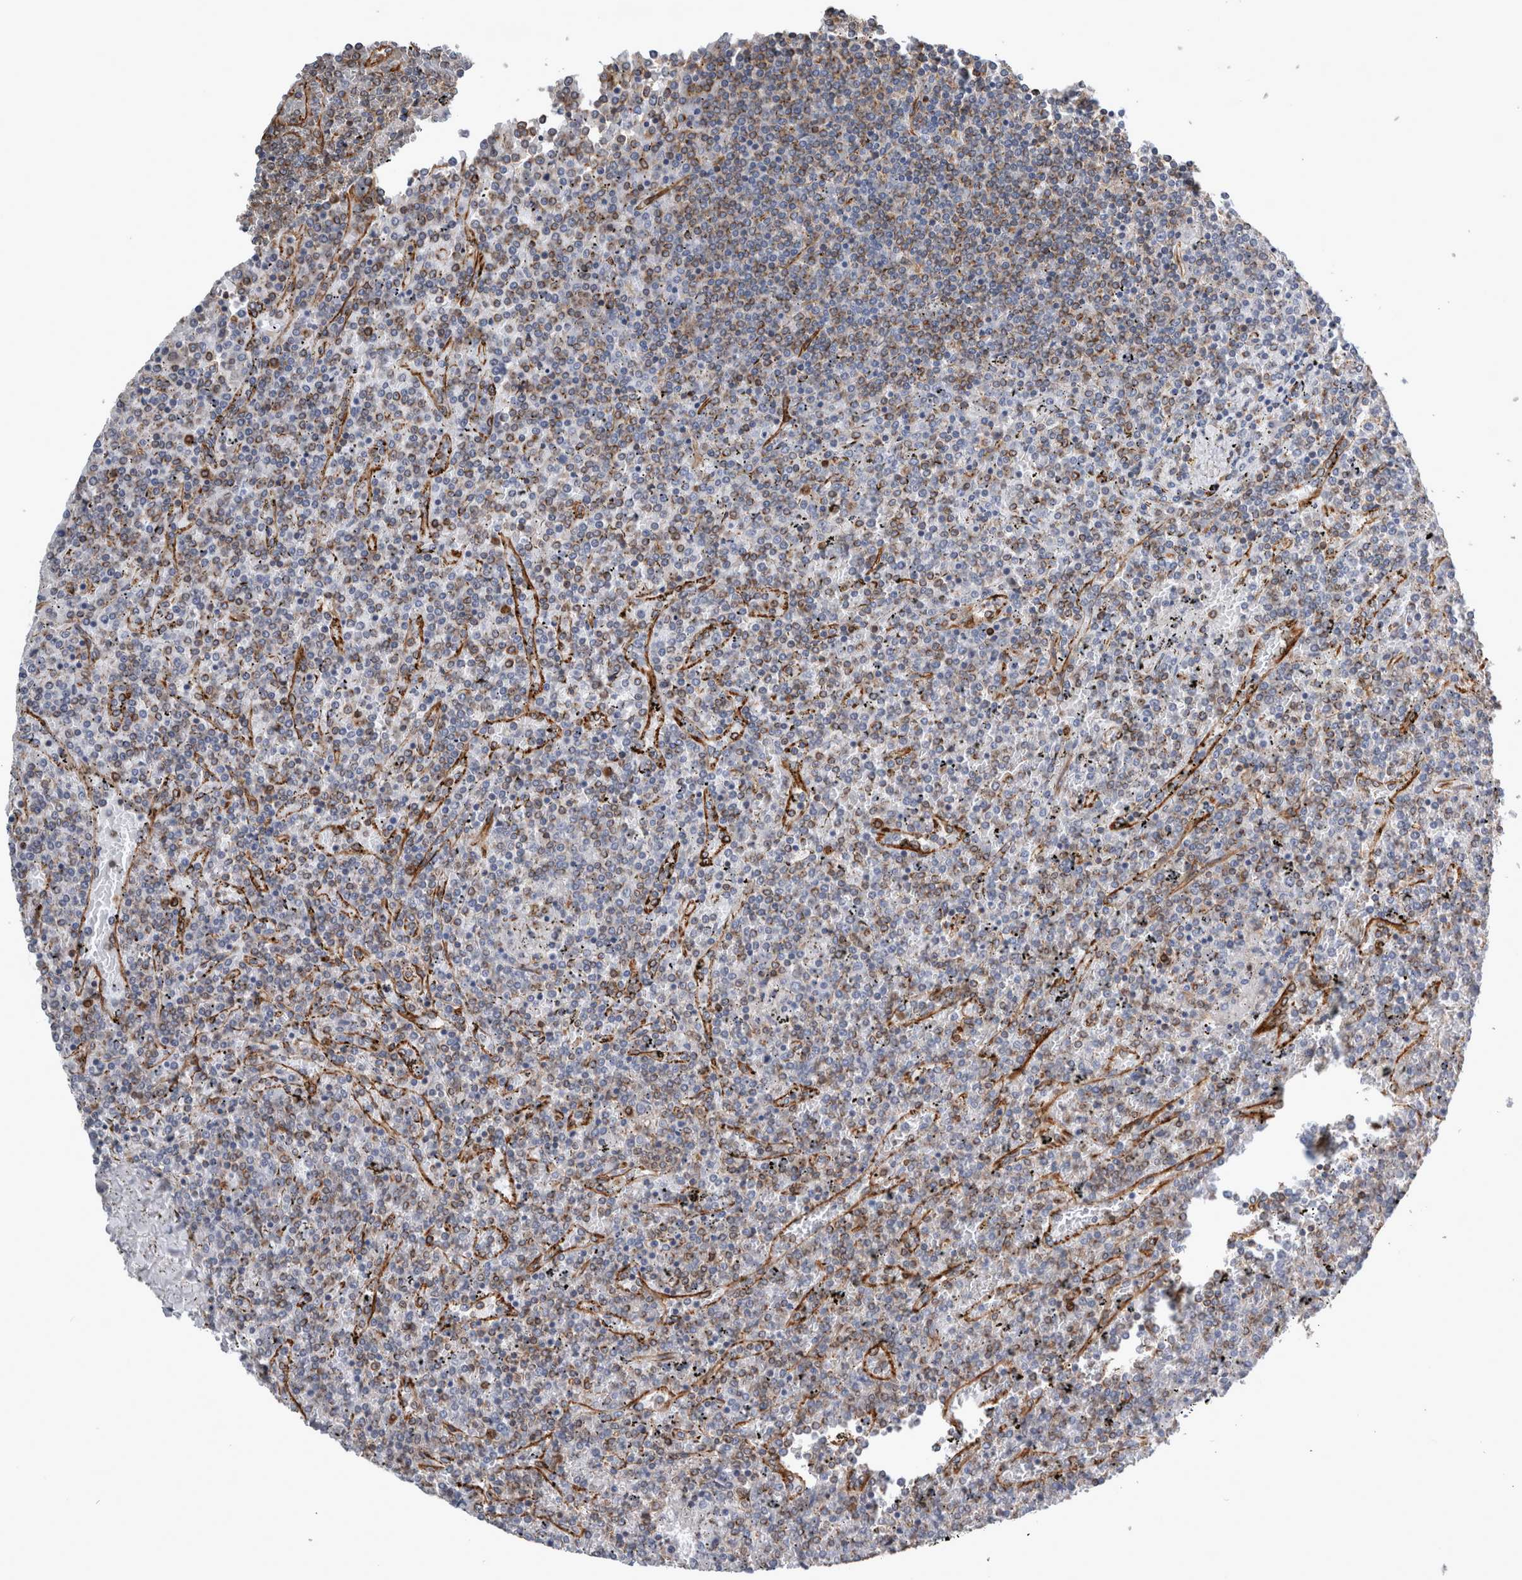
{"staining": {"intensity": "weak", "quantity": "<25%", "location": "cytoplasmic/membranous"}, "tissue": "lymphoma", "cell_type": "Tumor cells", "image_type": "cancer", "snomed": [{"axis": "morphology", "description": "Malignant lymphoma, non-Hodgkin's type, Low grade"}, {"axis": "topography", "description": "Spleen"}], "caption": "This histopathology image is of lymphoma stained with IHC to label a protein in brown with the nuclei are counter-stained blue. There is no expression in tumor cells. (Brightfield microscopy of DAB (3,3'-diaminobenzidine) IHC at high magnification).", "gene": "PLEC", "patient": {"sex": "female", "age": 19}}